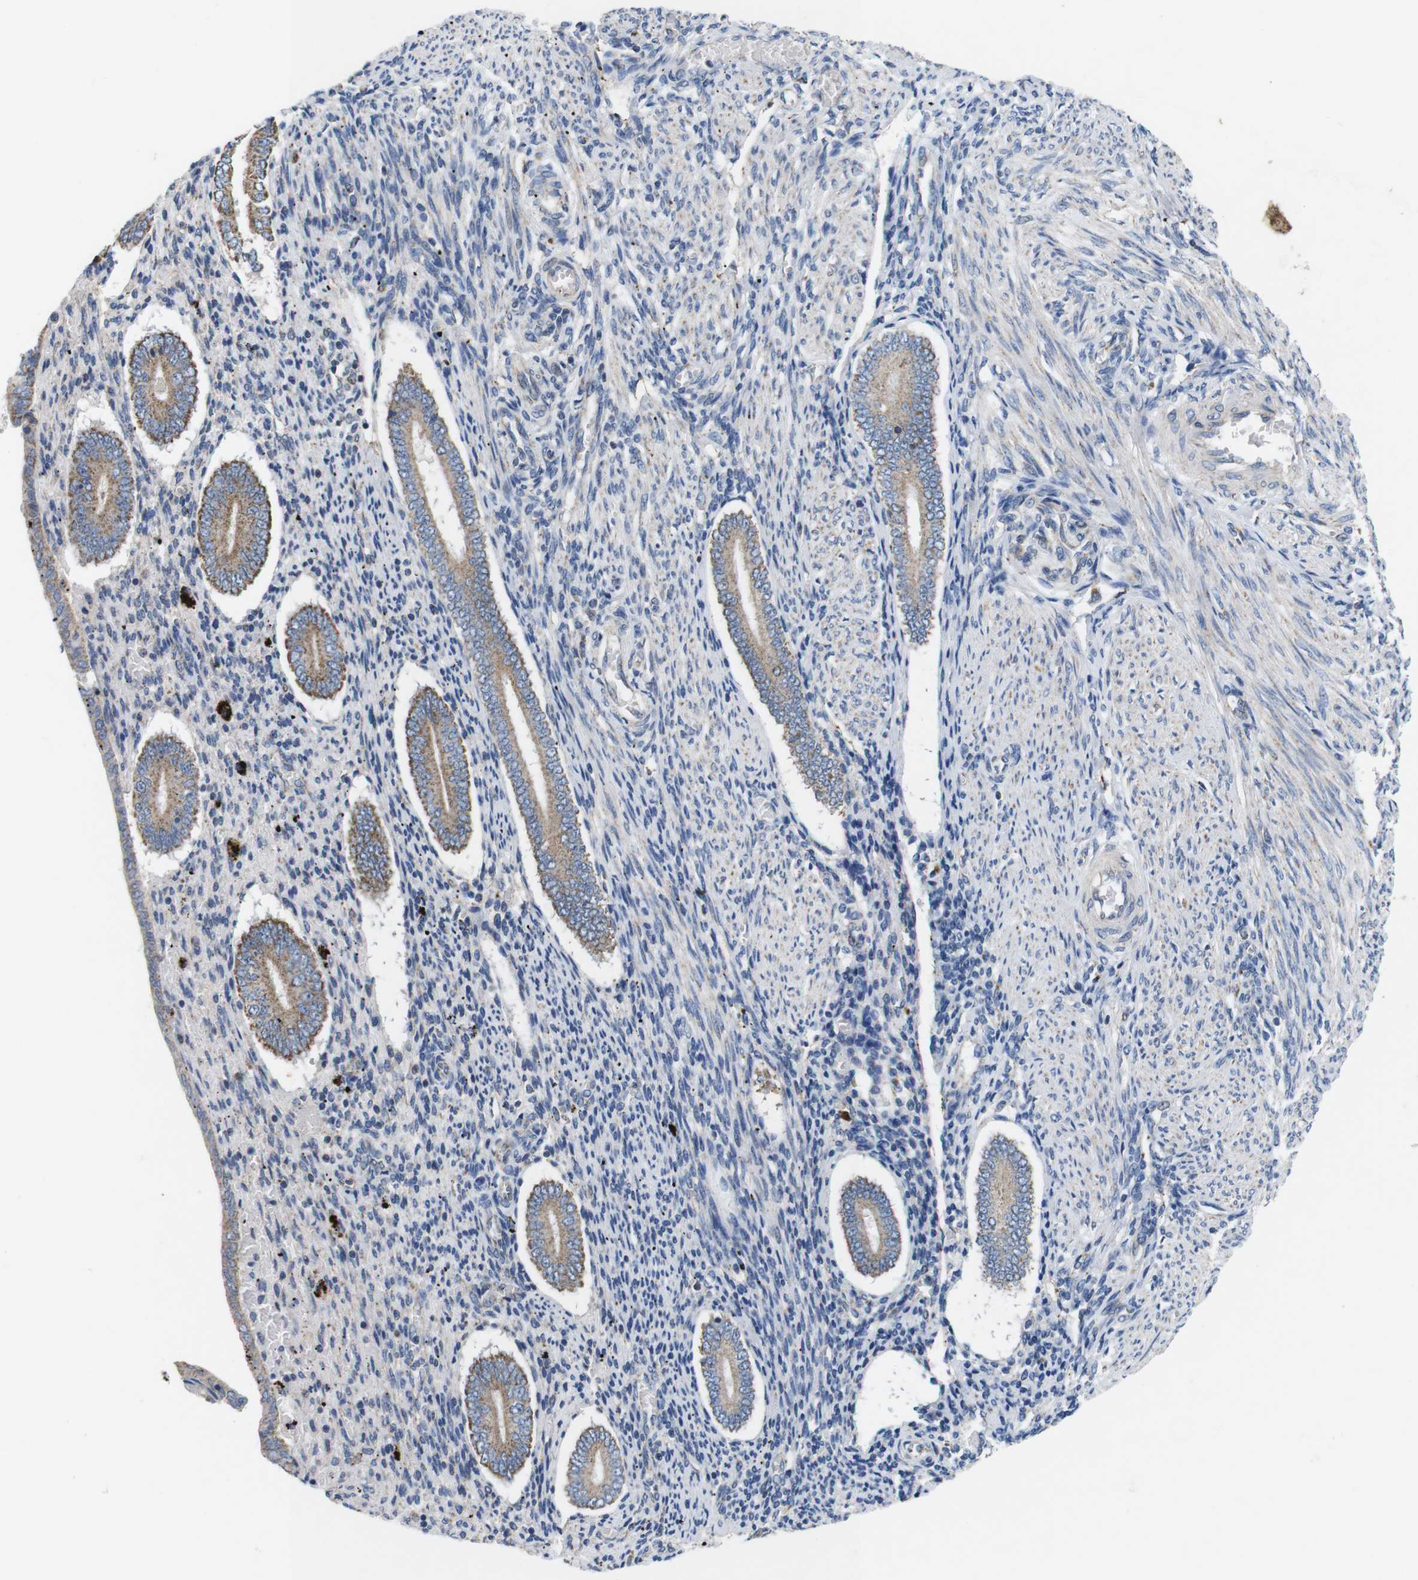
{"staining": {"intensity": "weak", "quantity": "<25%", "location": "cytoplasmic/membranous"}, "tissue": "endometrium", "cell_type": "Cells in endometrial stroma", "image_type": "normal", "snomed": [{"axis": "morphology", "description": "Normal tissue, NOS"}, {"axis": "topography", "description": "Endometrium"}], "caption": "IHC image of normal human endometrium stained for a protein (brown), which displays no expression in cells in endometrial stroma.", "gene": "F2RL1", "patient": {"sex": "female", "age": 42}}